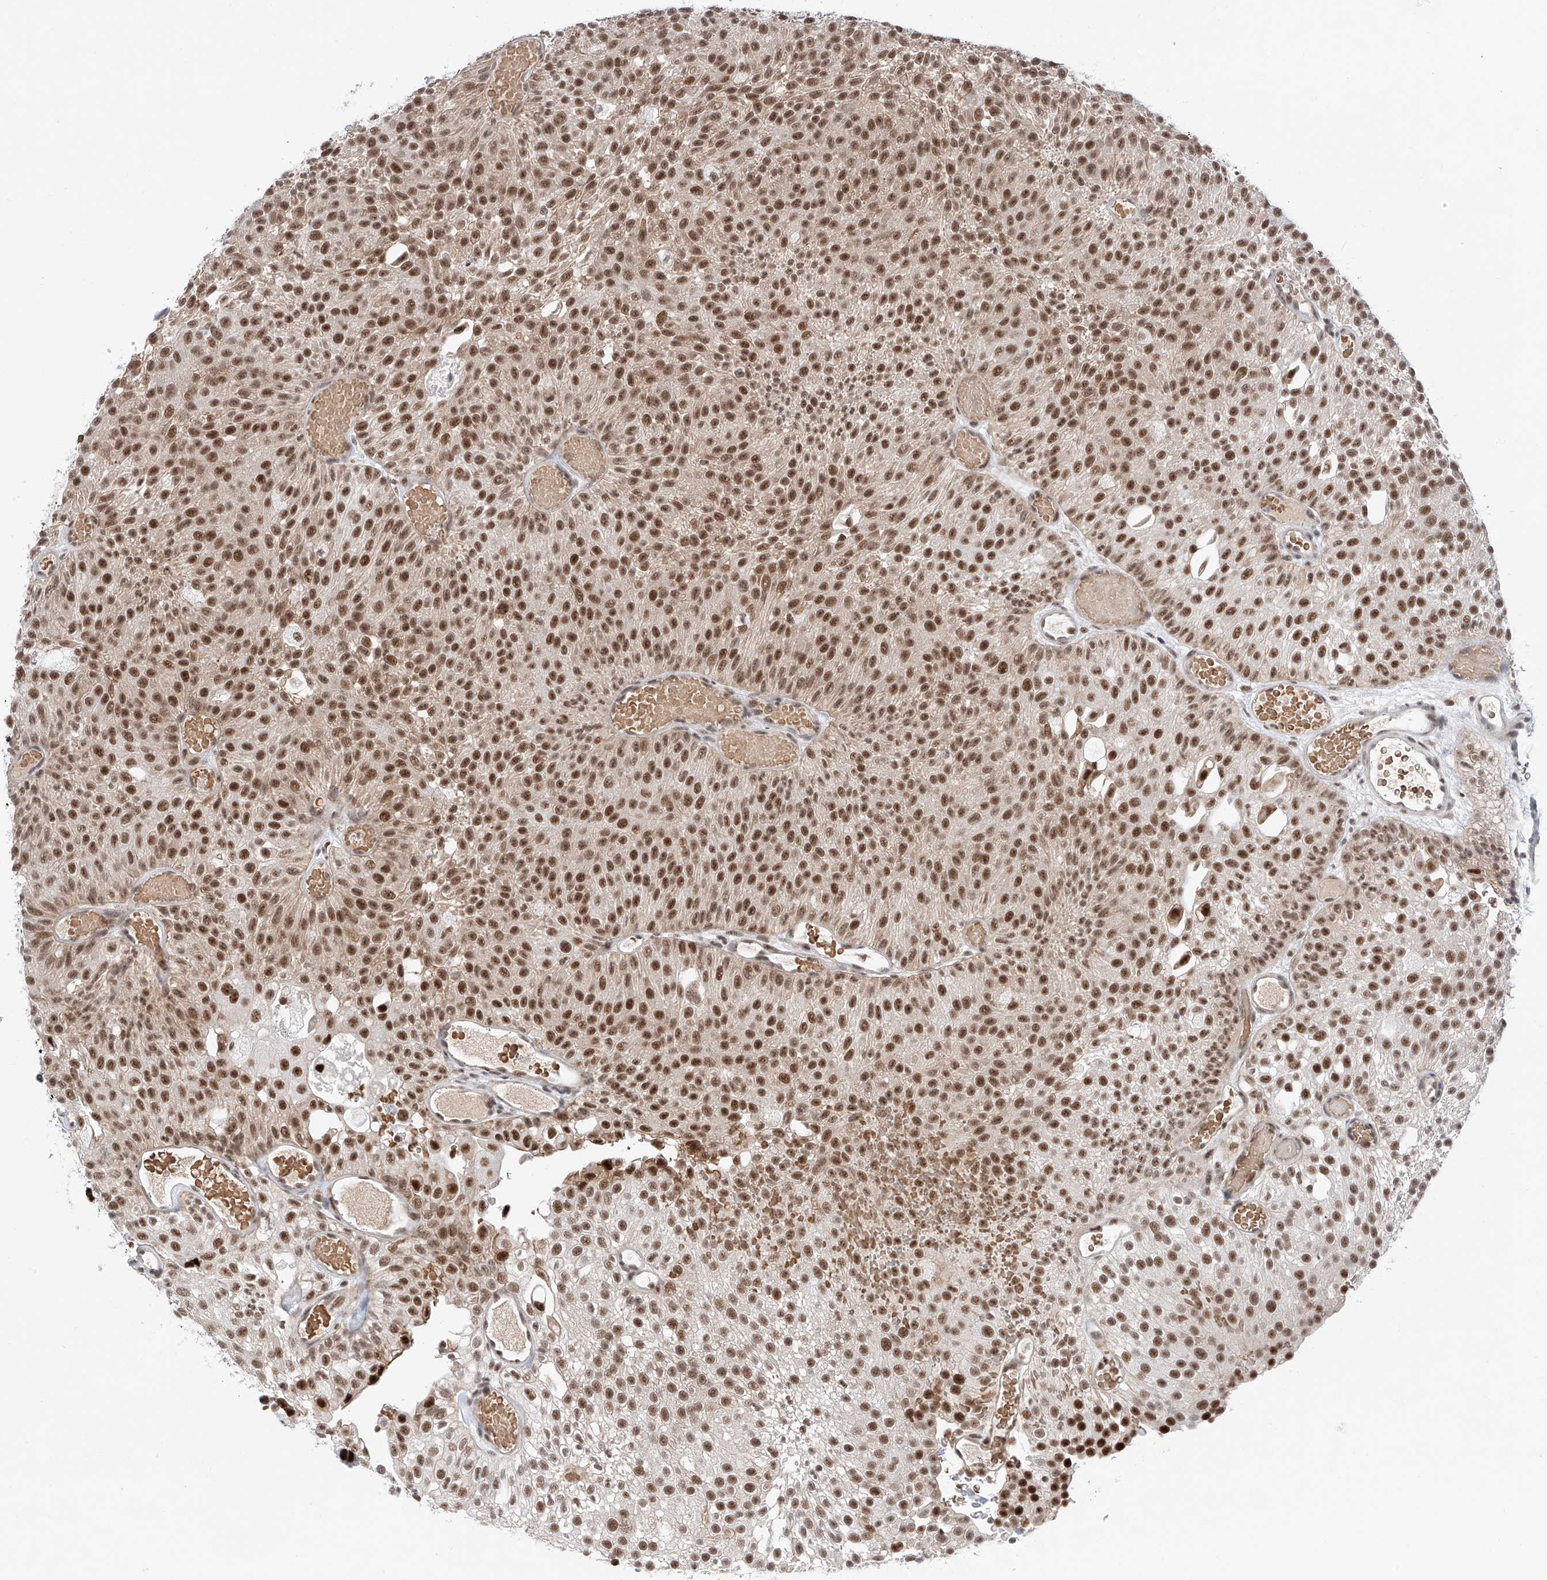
{"staining": {"intensity": "strong", "quantity": ">75%", "location": "nuclear"}, "tissue": "urothelial cancer", "cell_type": "Tumor cells", "image_type": "cancer", "snomed": [{"axis": "morphology", "description": "Urothelial carcinoma, Low grade"}, {"axis": "topography", "description": "Urinary bladder"}], "caption": "A brown stain labels strong nuclear positivity of a protein in human urothelial carcinoma (low-grade) tumor cells.", "gene": "SNRNP200", "patient": {"sex": "male", "age": 78}}